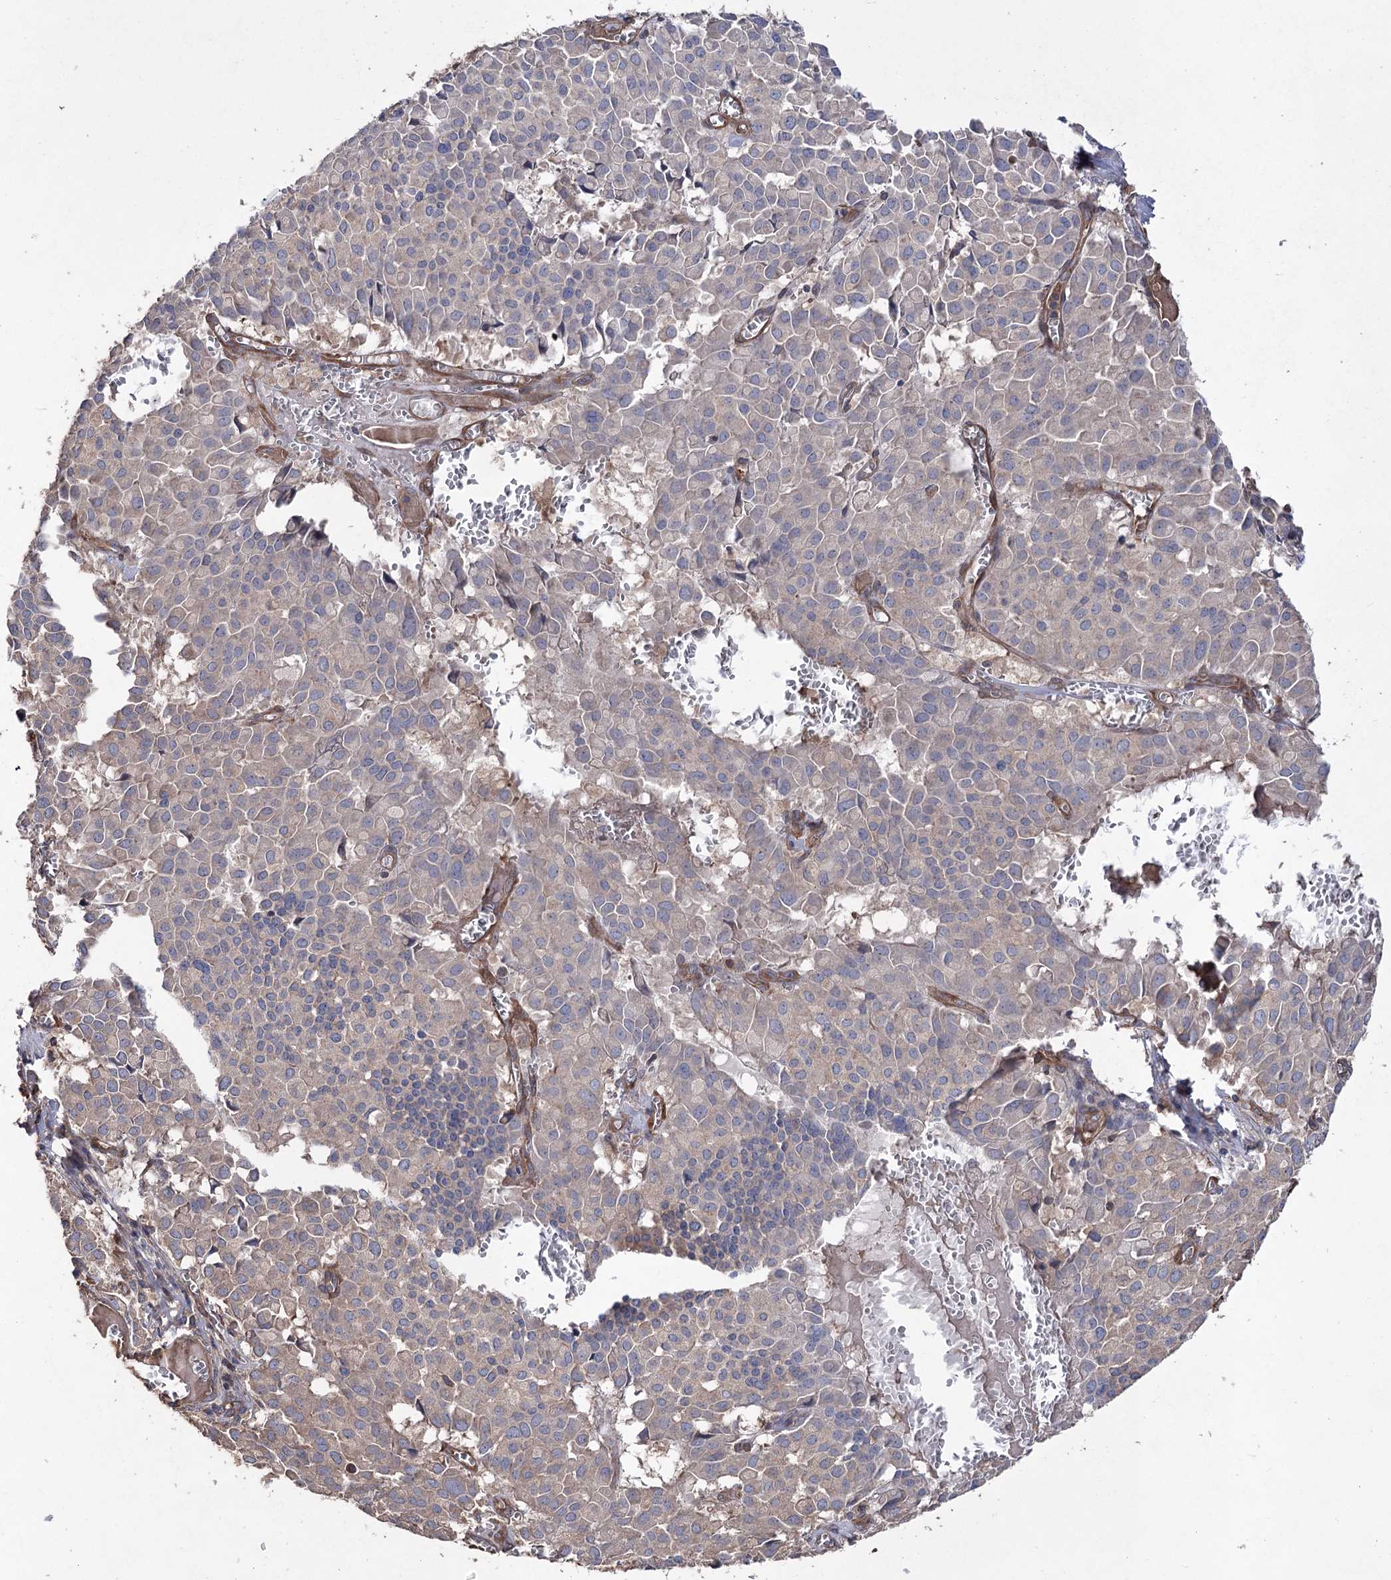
{"staining": {"intensity": "negative", "quantity": "none", "location": "none"}, "tissue": "pancreatic cancer", "cell_type": "Tumor cells", "image_type": "cancer", "snomed": [{"axis": "morphology", "description": "Adenocarcinoma, NOS"}, {"axis": "topography", "description": "Pancreas"}], "caption": "The image demonstrates no significant positivity in tumor cells of pancreatic cancer (adenocarcinoma).", "gene": "LARS2", "patient": {"sex": "male", "age": 65}}